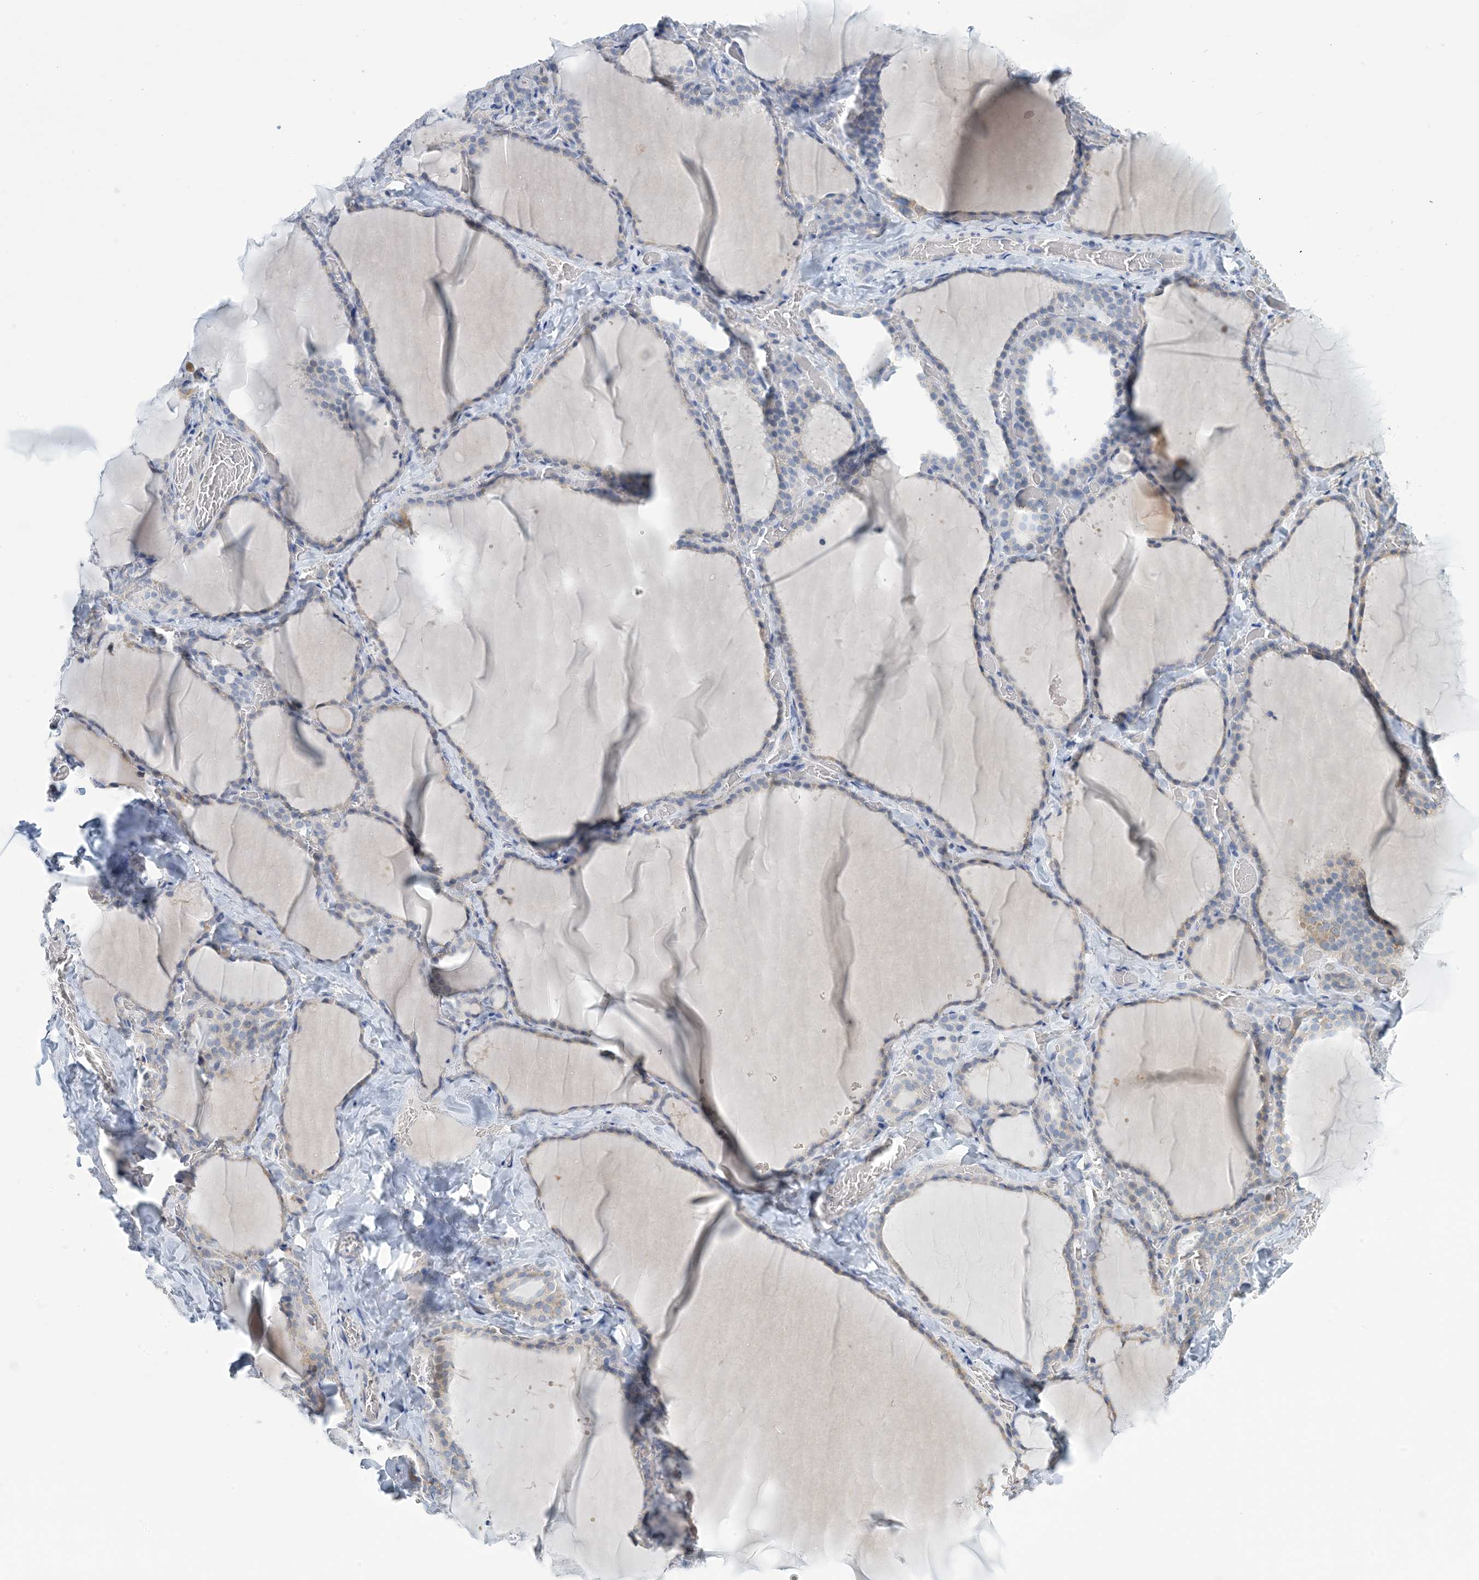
{"staining": {"intensity": "negative", "quantity": "none", "location": "none"}, "tissue": "thyroid gland", "cell_type": "Glandular cells", "image_type": "normal", "snomed": [{"axis": "morphology", "description": "Normal tissue, NOS"}, {"axis": "topography", "description": "Thyroid gland"}], "caption": "A high-resolution micrograph shows IHC staining of normal thyroid gland, which reveals no significant expression in glandular cells. (DAB immunohistochemistry, high magnification).", "gene": "CCDC14", "patient": {"sex": "female", "age": 22}}